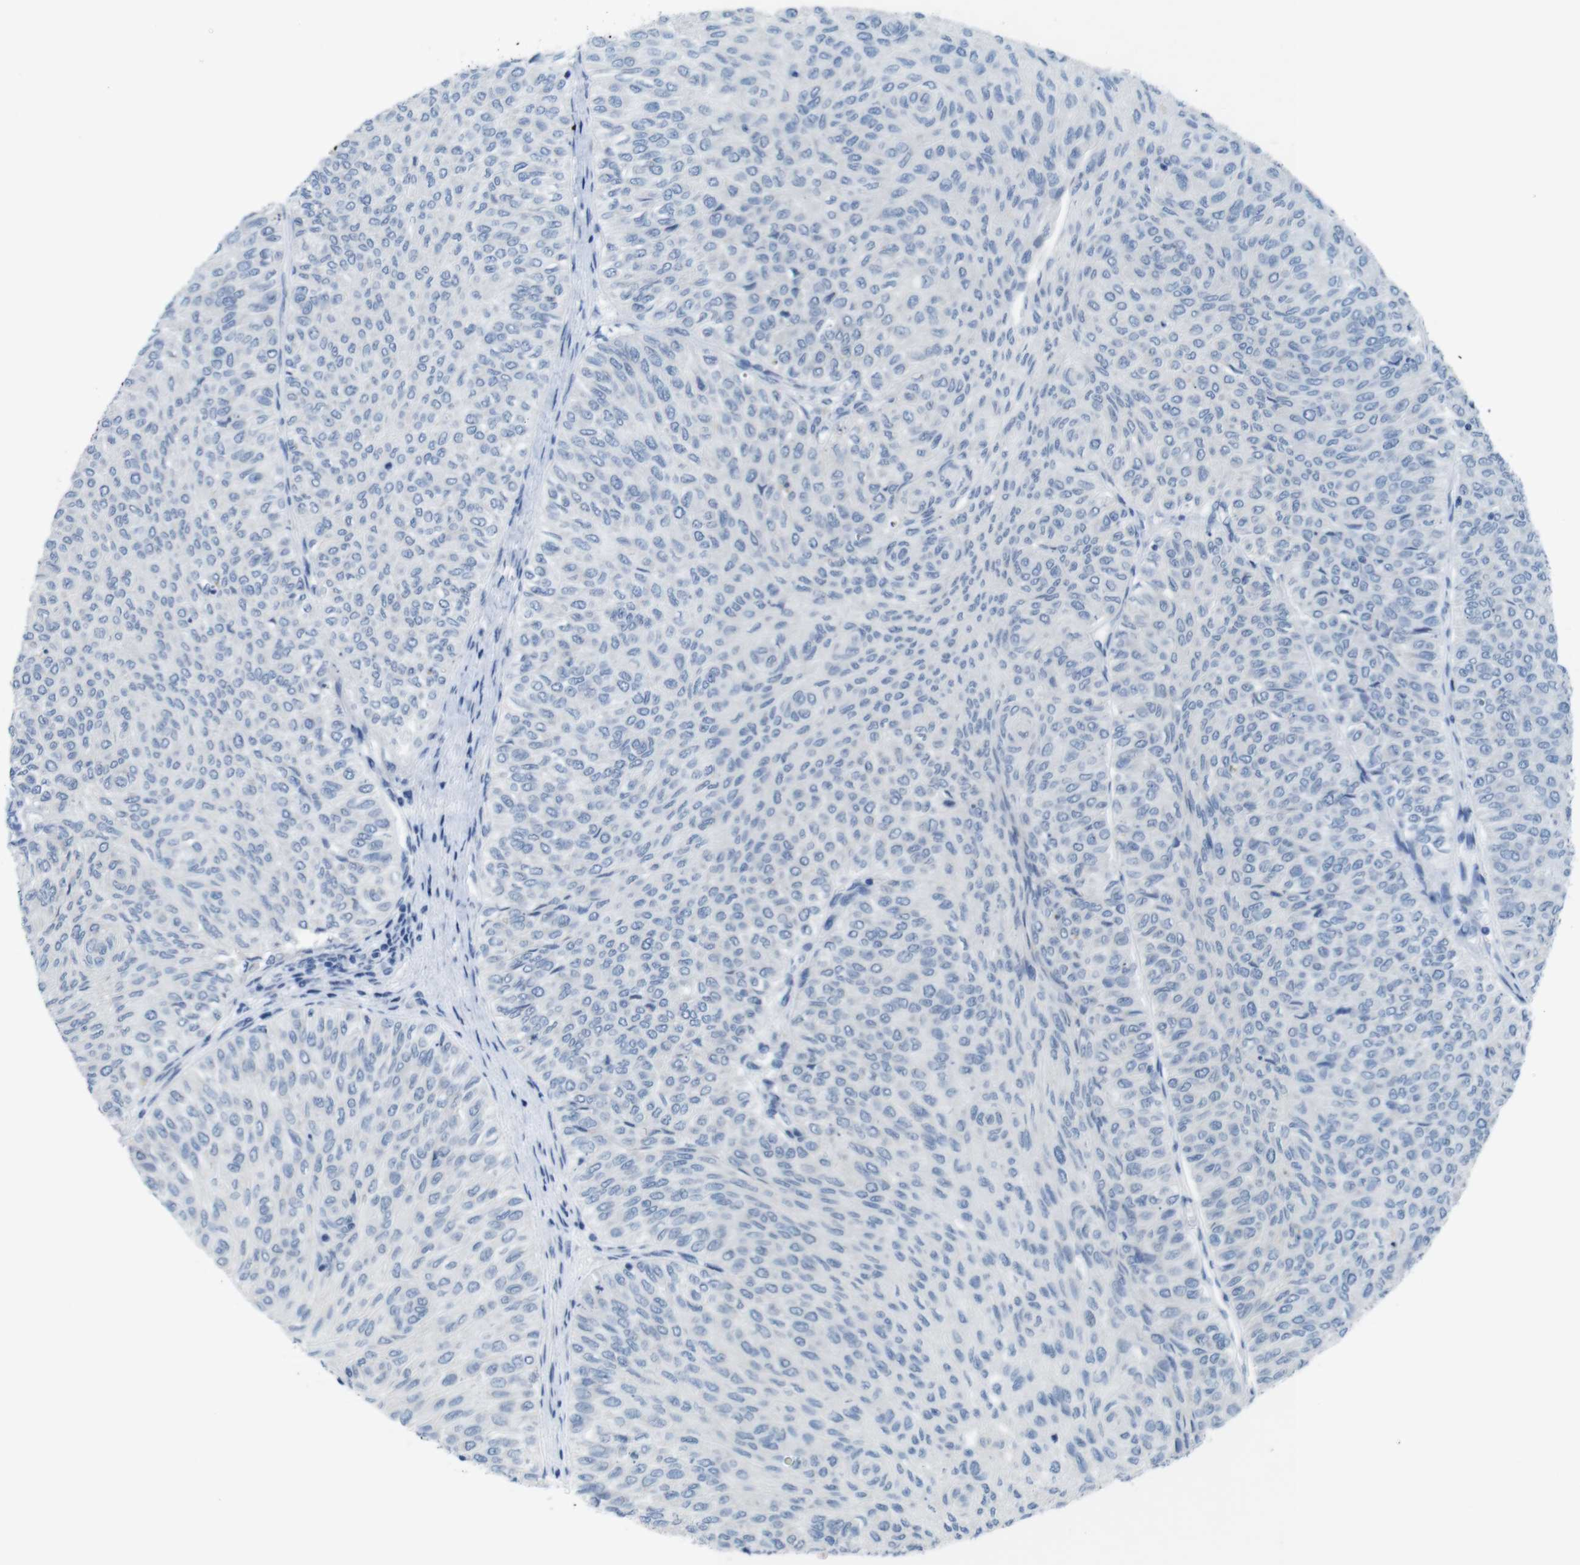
{"staining": {"intensity": "negative", "quantity": "none", "location": "none"}, "tissue": "urothelial cancer", "cell_type": "Tumor cells", "image_type": "cancer", "snomed": [{"axis": "morphology", "description": "Urothelial carcinoma, Low grade"}, {"axis": "topography", "description": "Urinary bladder"}], "caption": "High power microscopy histopathology image of an IHC photomicrograph of low-grade urothelial carcinoma, revealing no significant staining in tumor cells.", "gene": "GOLGA2", "patient": {"sex": "male", "age": 78}}